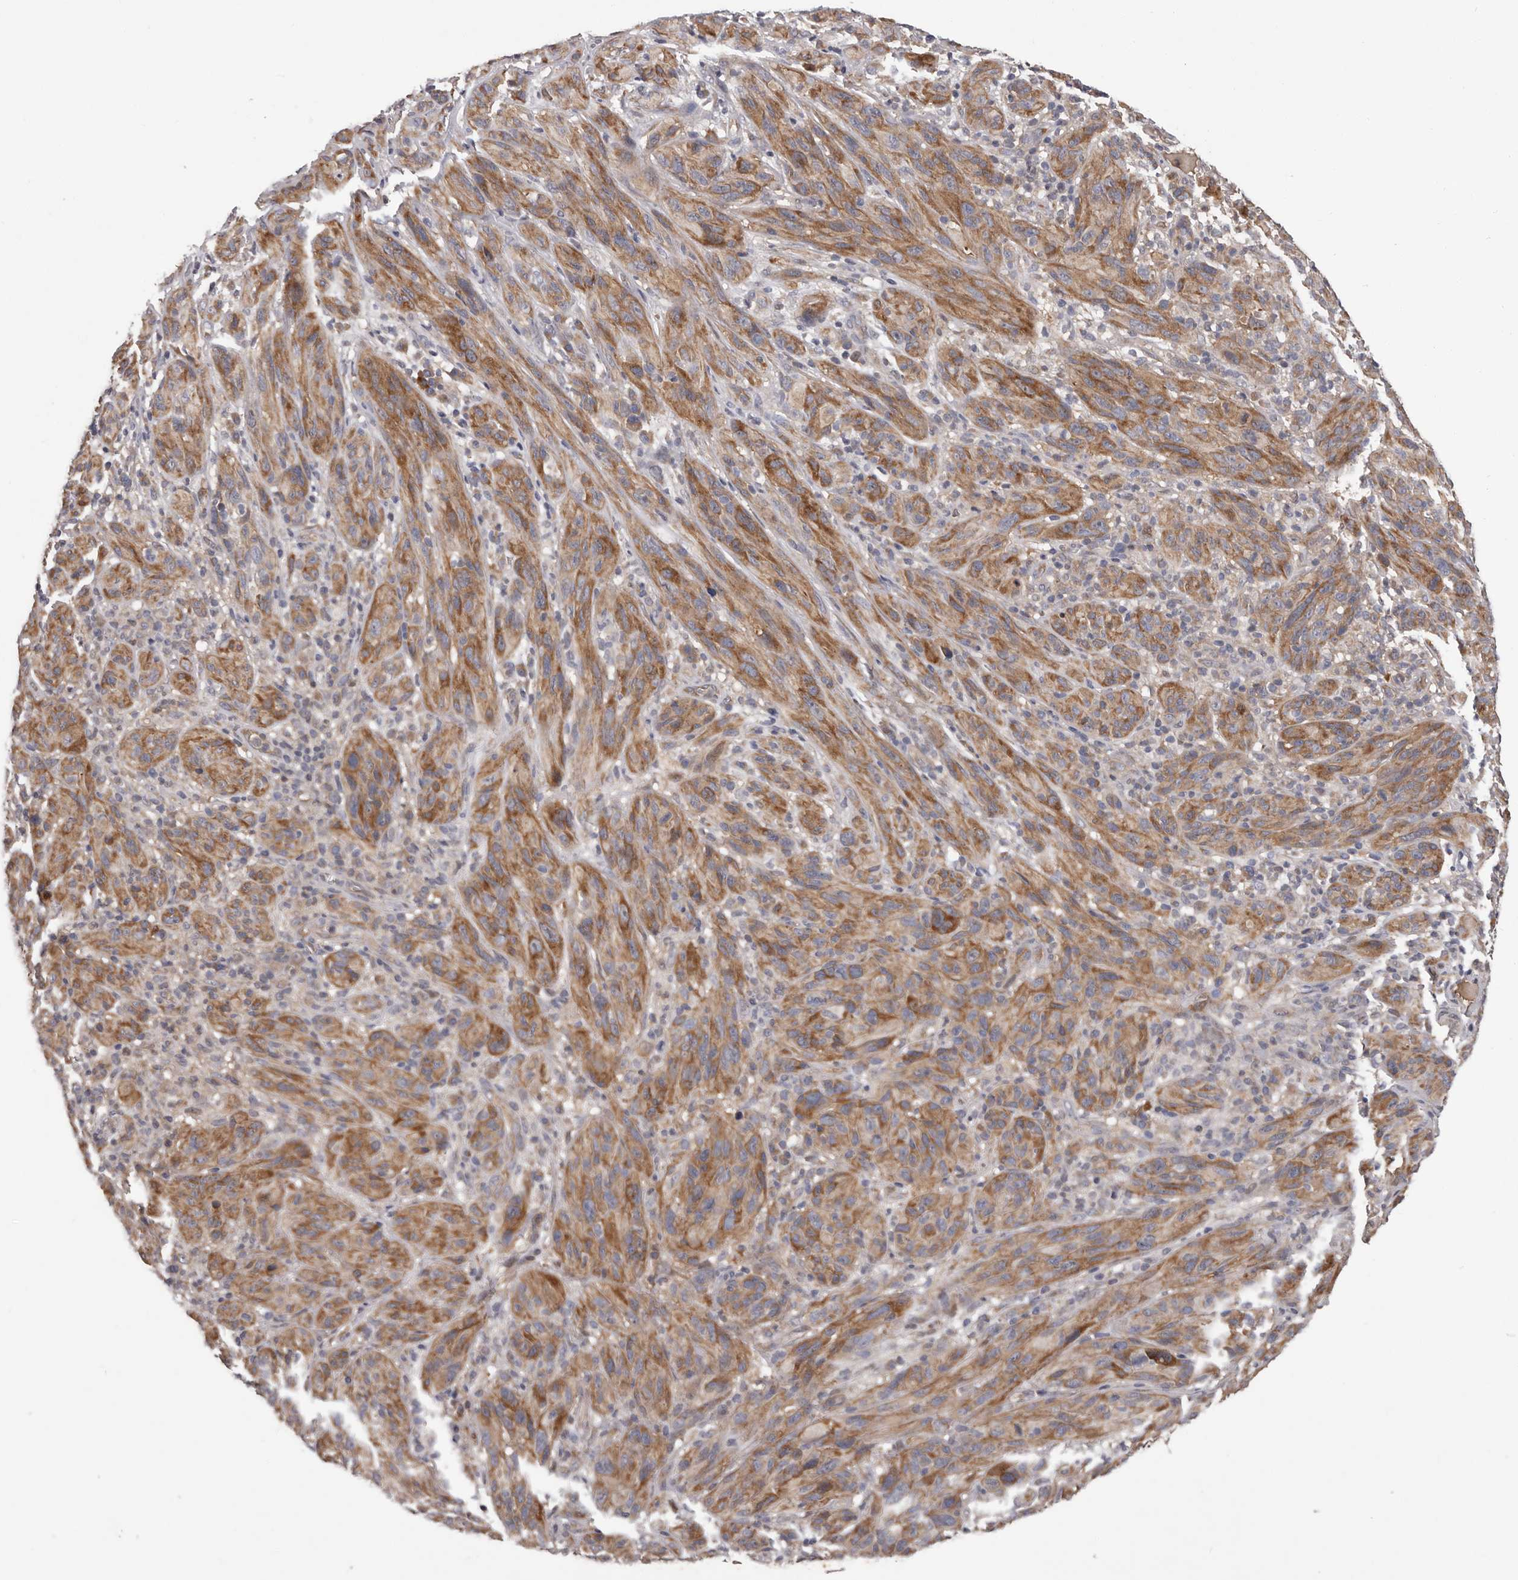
{"staining": {"intensity": "moderate", "quantity": ">75%", "location": "cytoplasmic/membranous"}, "tissue": "melanoma", "cell_type": "Tumor cells", "image_type": "cancer", "snomed": [{"axis": "morphology", "description": "Malignant melanoma, NOS"}, {"axis": "topography", "description": "Skin of head"}], "caption": "The micrograph shows a brown stain indicating the presence of a protein in the cytoplasmic/membranous of tumor cells in malignant melanoma.", "gene": "PRKD1", "patient": {"sex": "male", "age": 96}}